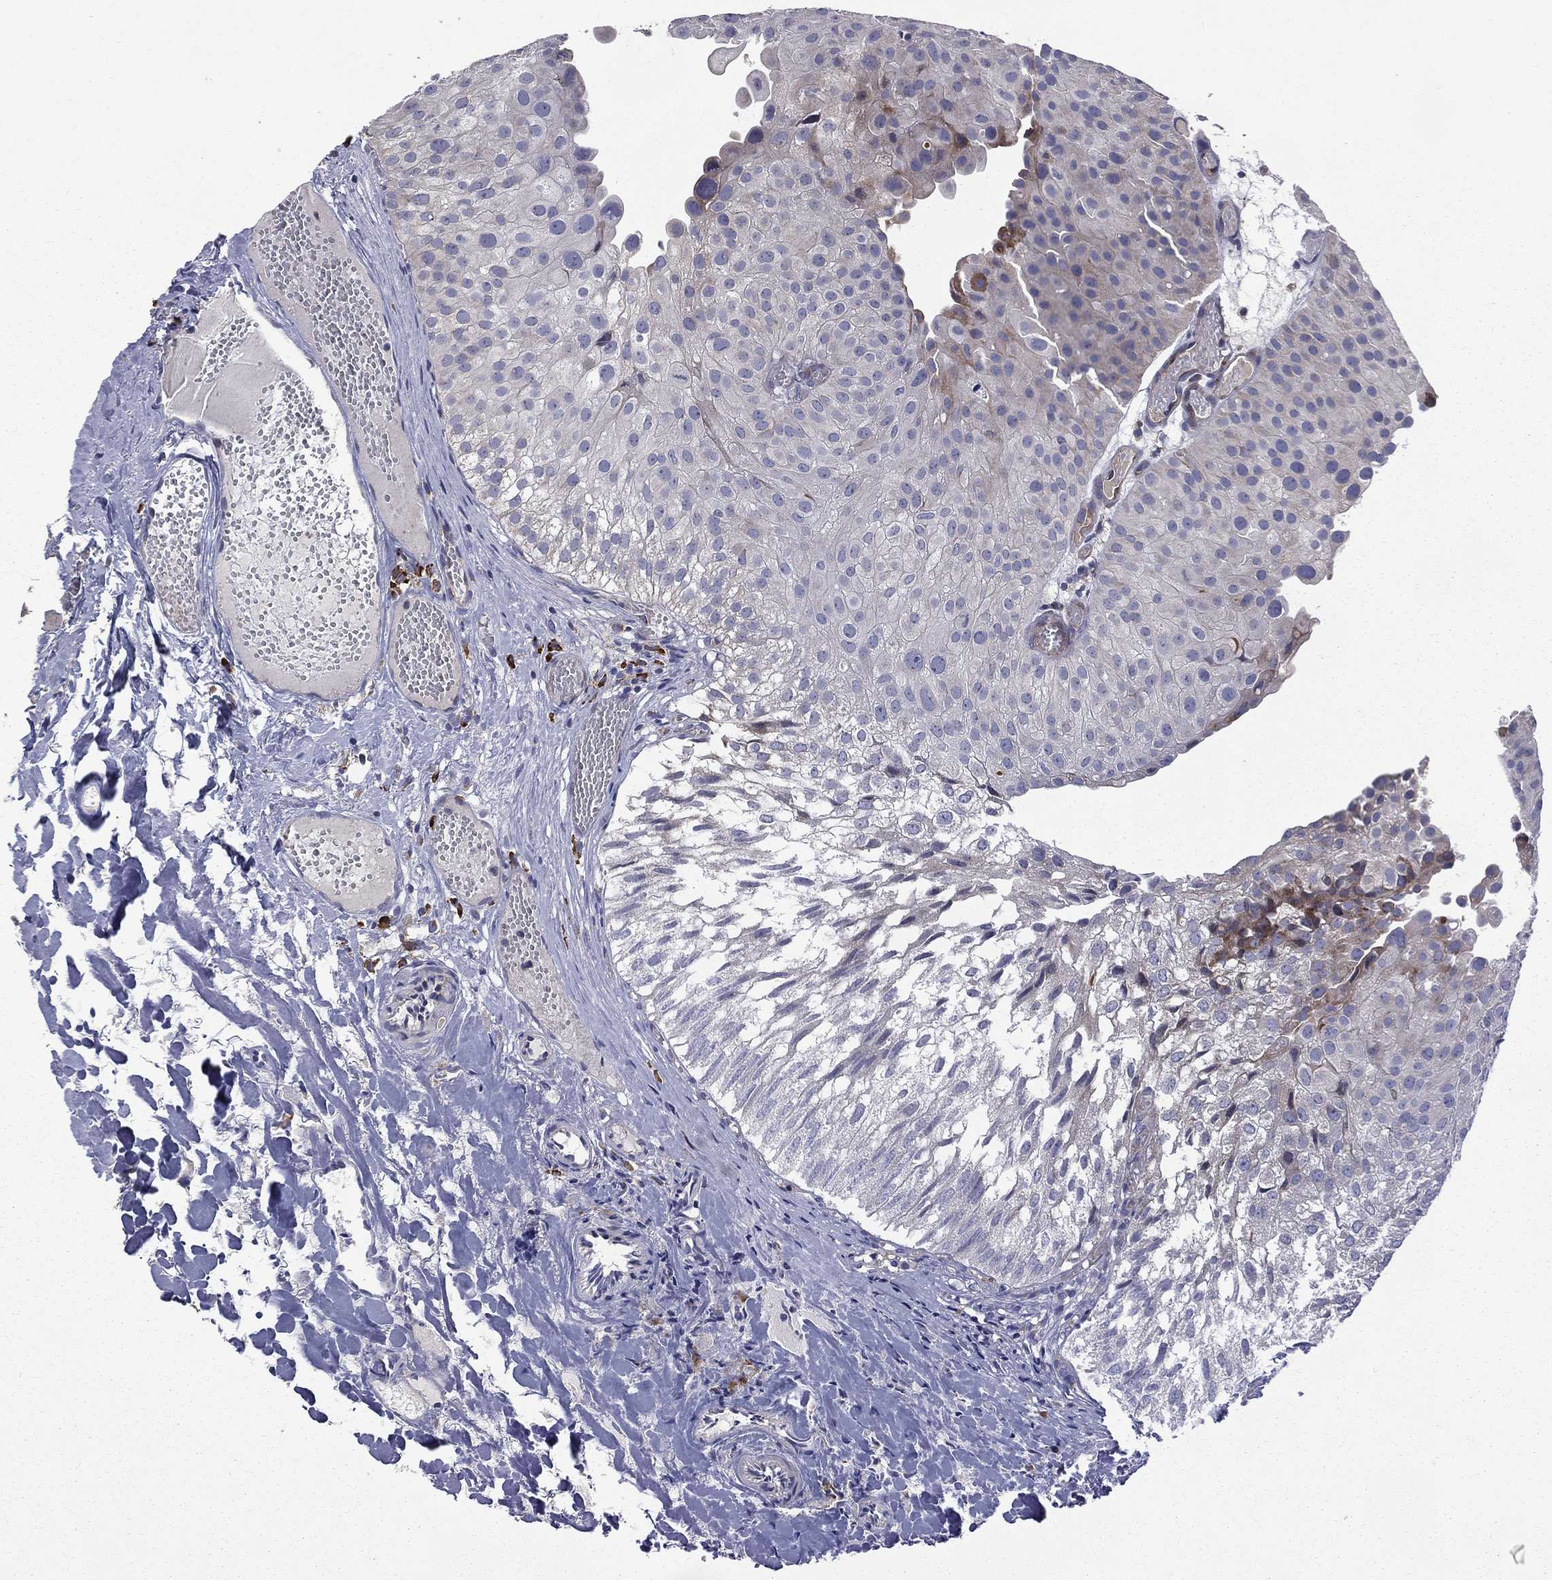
{"staining": {"intensity": "negative", "quantity": "none", "location": "none"}, "tissue": "urothelial cancer", "cell_type": "Tumor cells", "image_type": "cancer", "snomed": [{"axis": "morphology", "description": "Urothelial carcinoma, Low grade"}, {"axis": "topography", "description": "Urinary bladder"}], "caption": "Immunohistochemical staining of human urothelial carcinoma (low-grade) displays no significant staining in tumor cells. (DAB immunohistochemistry visualized using brightfield microscopy, high magnification).", "gene": "C20orf96", "patient": {"sex": "female", "age": 78}}